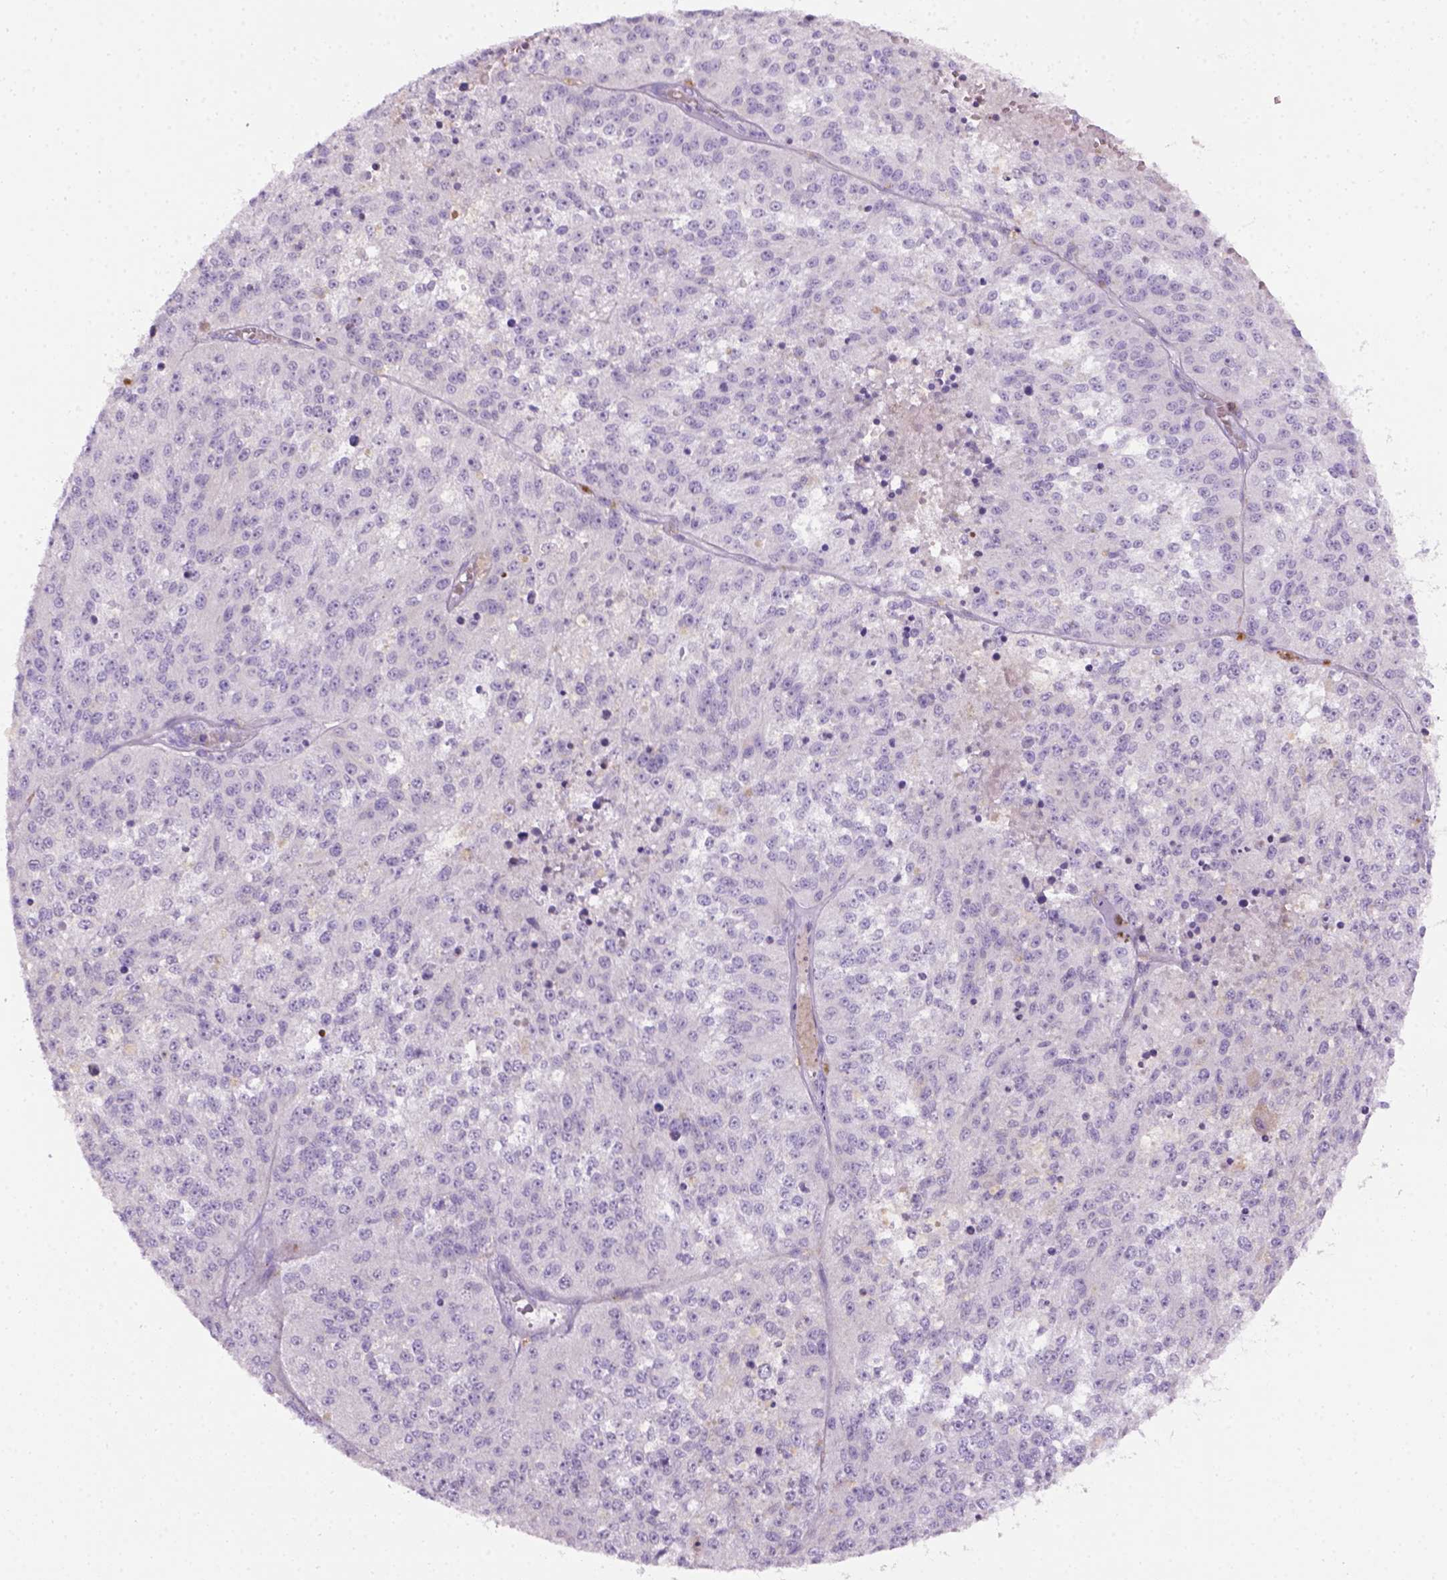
{"staining": {"intensity": "negative", "quantity": "none", "location": "none"}, "tissue": "melanoma", "cell_type": "Tumor cells", "image_type": "cancer", "snomed": [{"axis": "morphology", "description": "Malignant melanoma, Metastatic site"}, {"axis": "topography", "description": "Lymph node"}], "caption": "Tumor cells show no significant positivity in malignant melanoma (metastatic site).", "gene": "CD3E", "patient": {"sex": "female", "age": 64}}